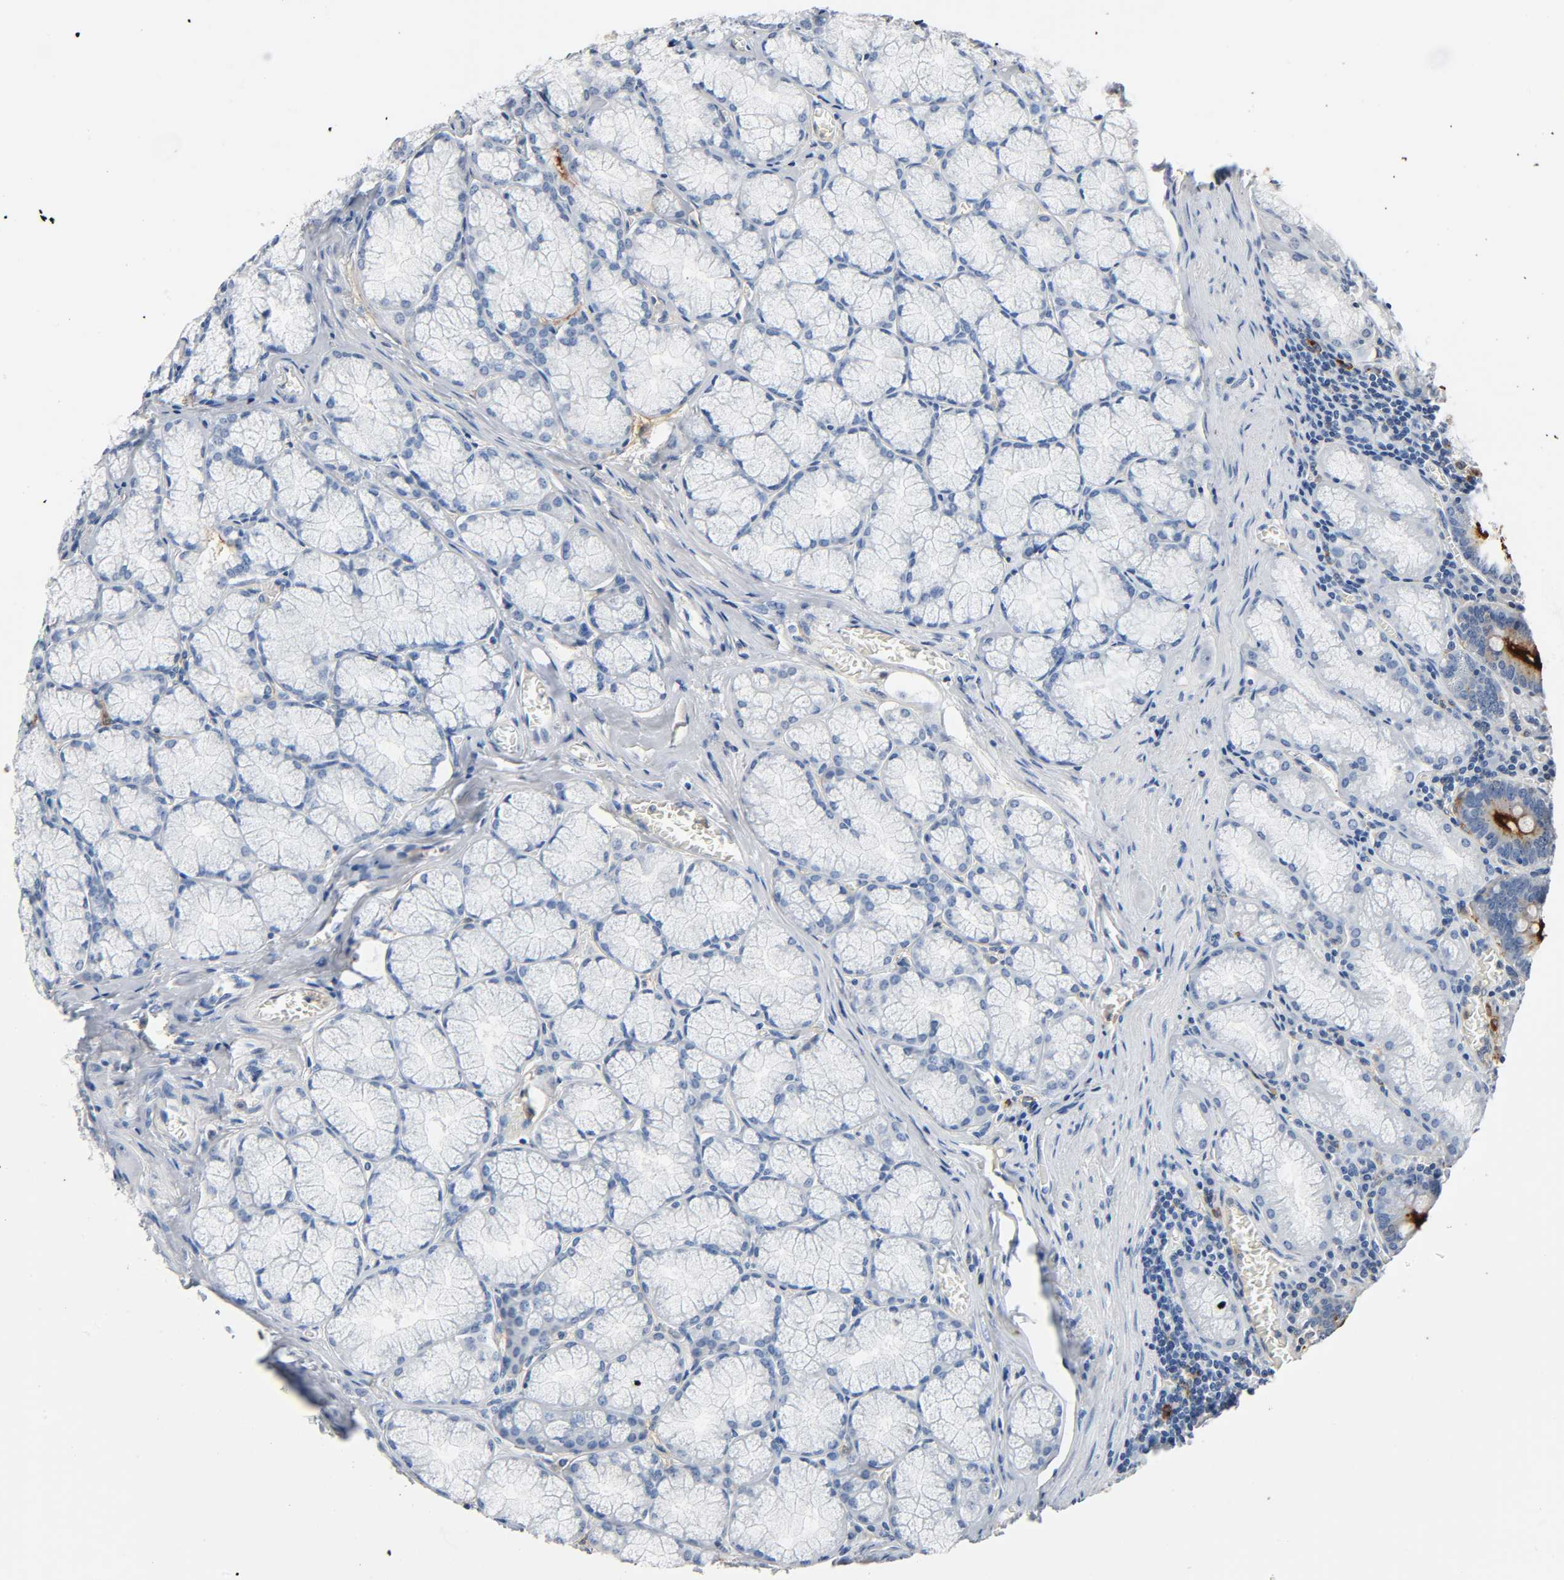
{"staining": {"intensity": "negative", "quantity": "none", "location": "none"}, "tissue": "stomach", "cell_type": "Glandular cells", "image_type": "normal", "snomed": [{"axis": "morphology", "description": "Normal tissue, NOS"}, {"axis": "topography", "description": "Stomach, lower"}], "caption": "High power microscopy photomicrograph of an IHC image of benign stomach, revealing no significant positivity in glandular cells. (DAB (3,3'-diaminobenzidine) immunohistochemistry (IHC), high magnification).", "gene": "ANPEP", "patient": {"sex": "male", "age": 56}}